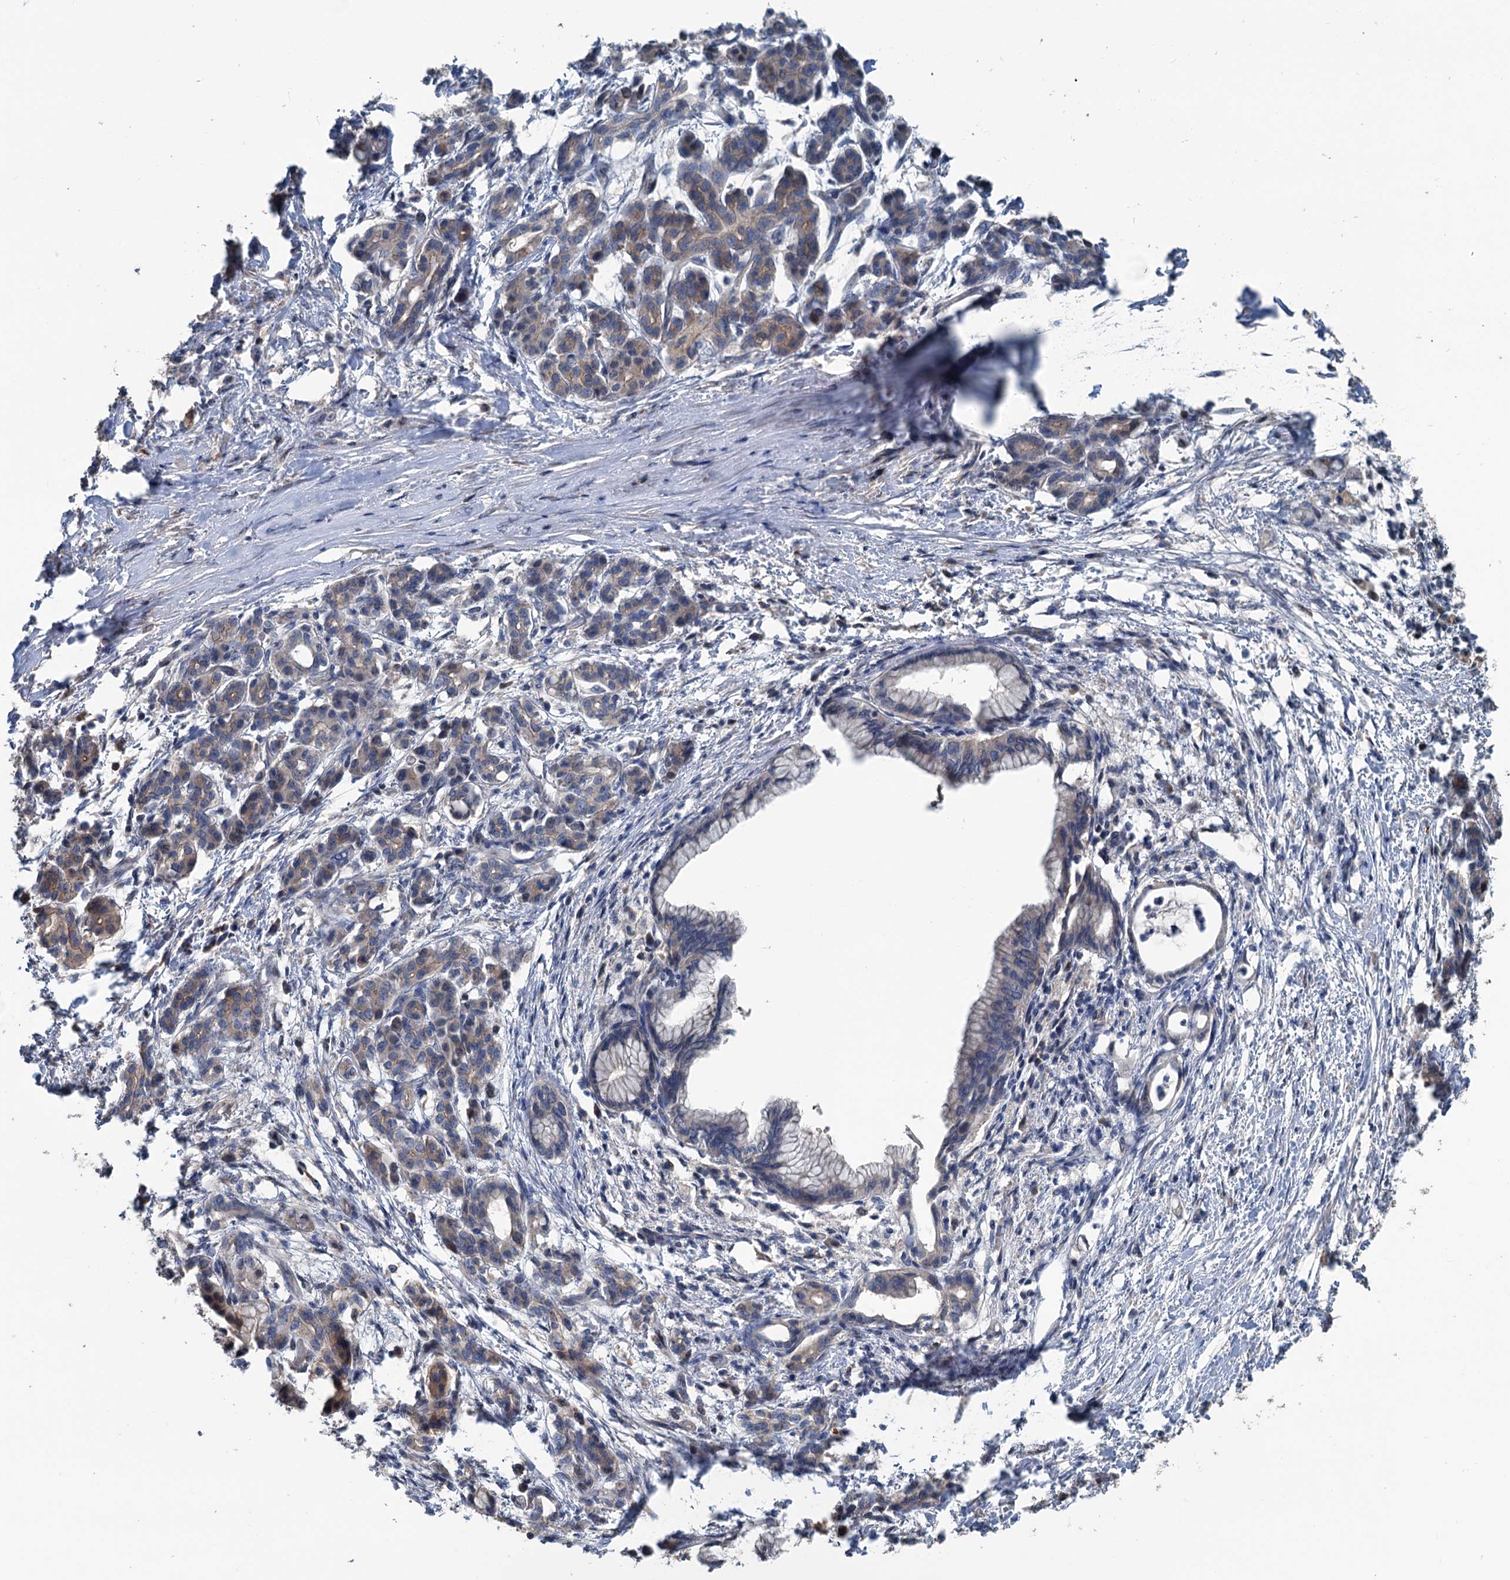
{"staining": {"intensity": "weak", "quantity": "<25%", "location": "cytoplasmic/membranous"}, "tissue": "pancreatic cancer", "cell_type": "Tumor cells", "image_type": "cancer", "snomed": [{"axis": "morphology", "description": "Adenocarcinoma, NOS"}, {"axis": "topography", "description": "Pancreas"}], "caption": "A high-resolution photomicrograph shows immunohistochemistry staining of pancreatic cancer, which shows no significant staining in tumor cells.", "gene": "TEDC1", "patient": {"sex": "female", "age": 55}}